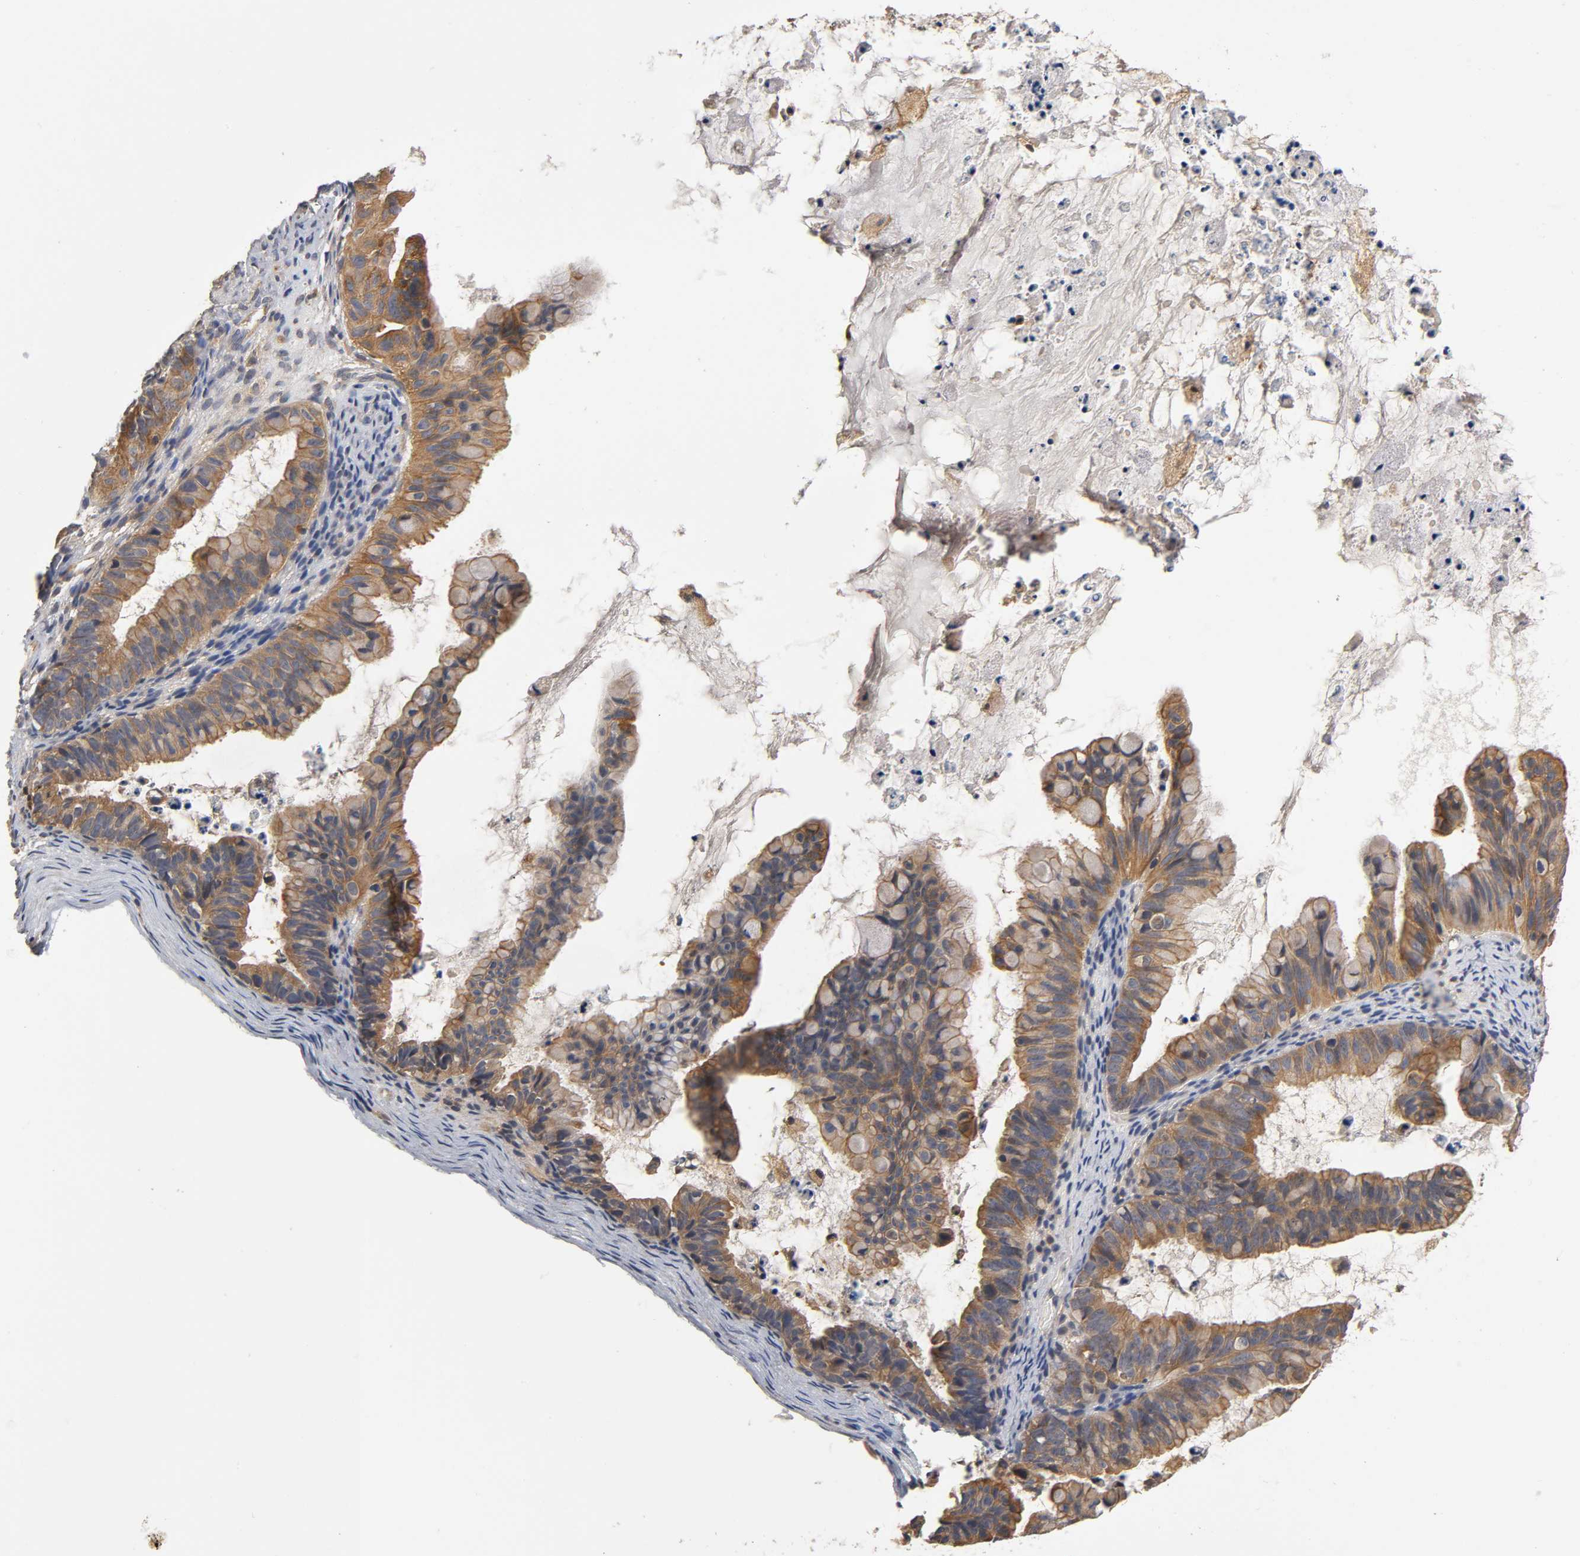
{"staining": {"intensity": "strong", "quantity": ">75%", "location": "cytoplasmic/membranous"}, "tissue": "ovarian cancer", "cell_type": "Tumor cells", "image_type": "cancer", "snomed": [{"axis": "morphology", "description": "Cystadenocarcinoma, mucinous, NOS"}, {"axis": "topography", "description": "Ovary"}], "caption": "The immunohistochemical stain highlights strong cytoplasmic/membranous positivity in tumor cells of ovarian cancer tissue. The staining is performed using DAB (3,3'-diaminobenzidine) brown chromogen to label protein expression. The nuclei are counter-stained blue using hematoxylin.", "gene": "ACTR2", "patient": {"sex": "female", "age": 36}}